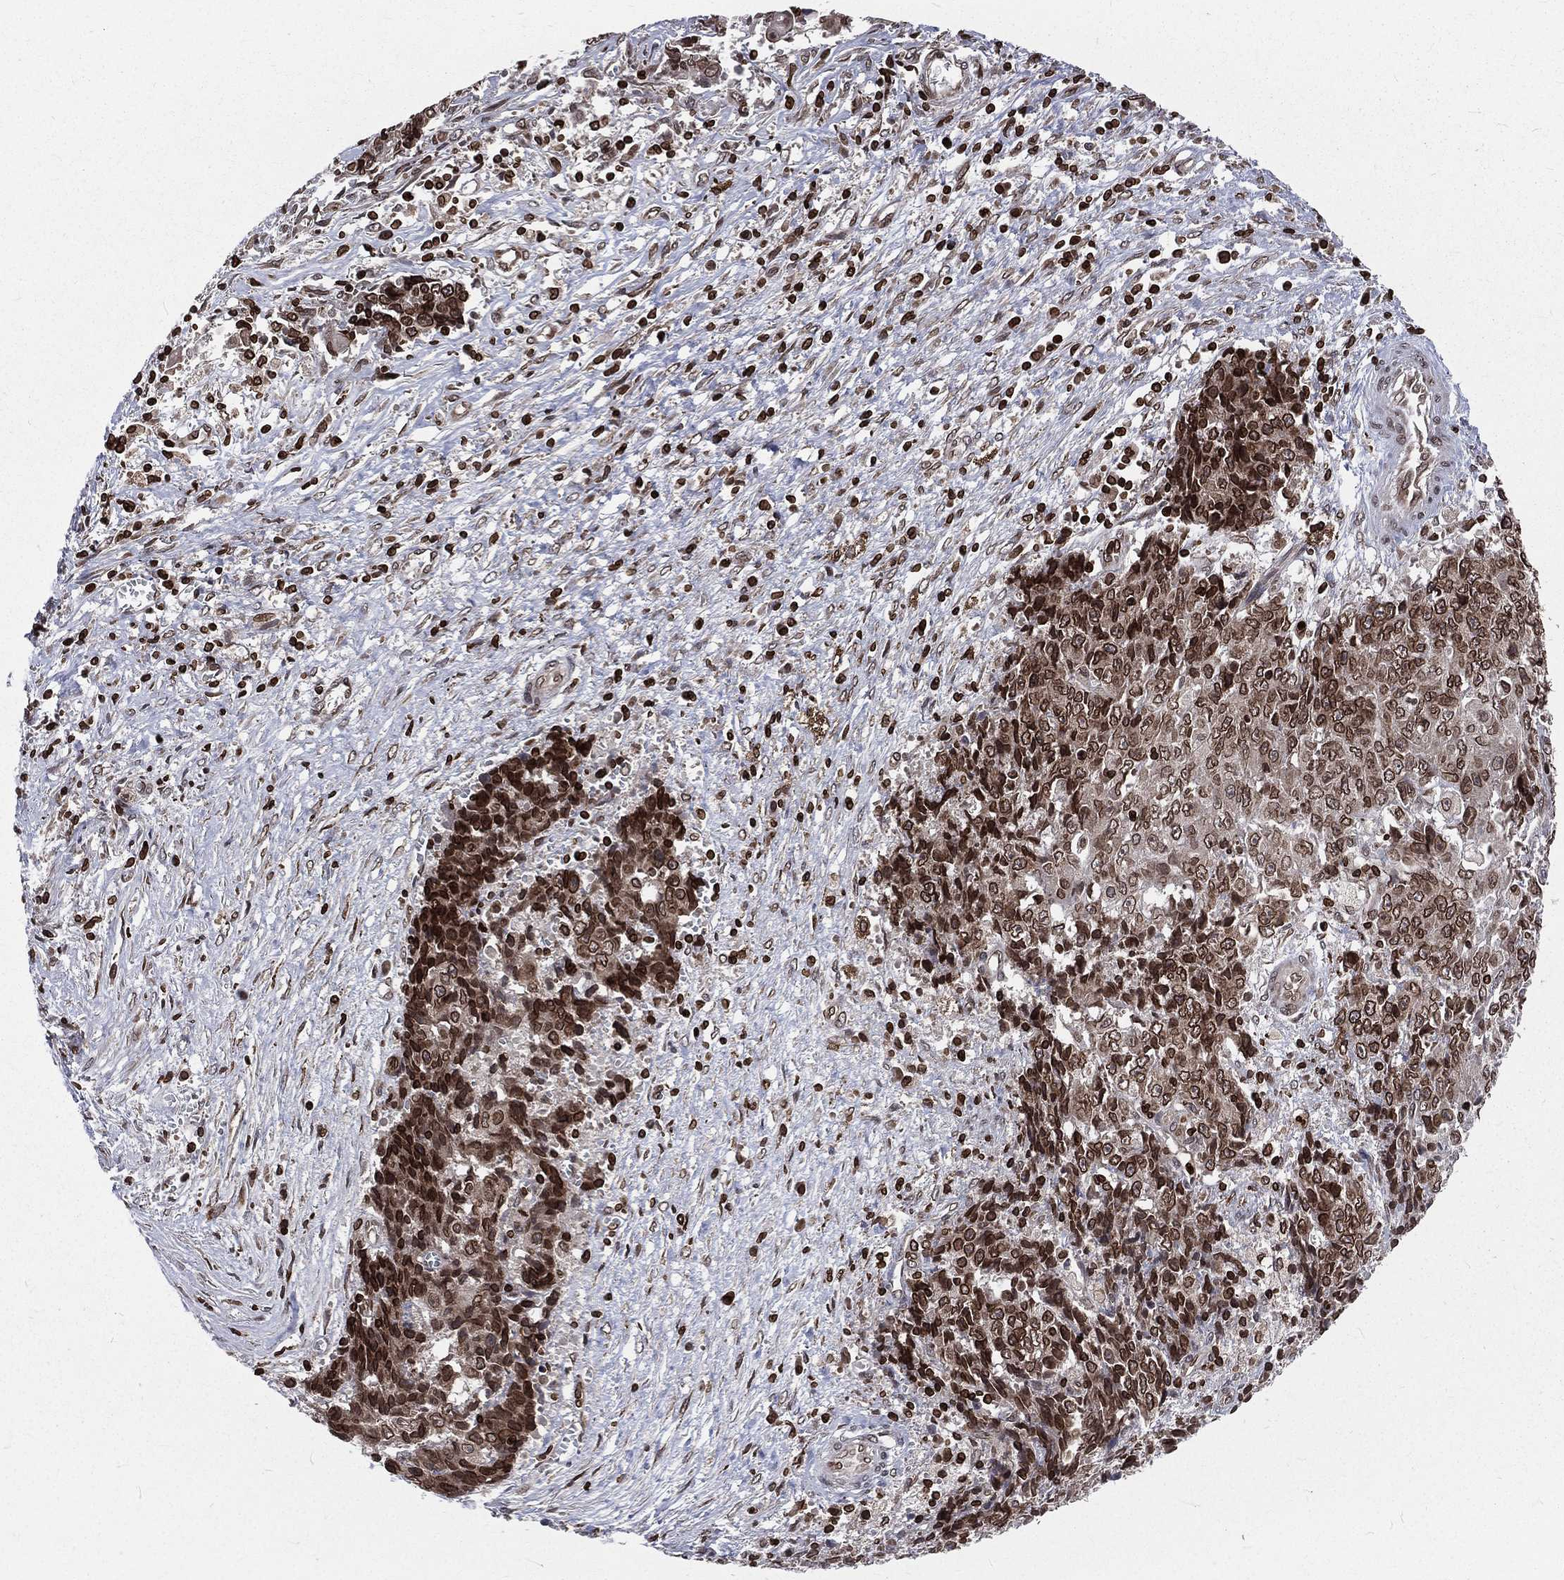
{"staining": {"intensity": "strong", "quantity": "<25%", "location": "cytoplasmic/membranous,nuclear"}, "tissue": "ovarian cancer", "cell_type": "Tumor cells", "image_type": "cancer", "snomed": [{"axis": "morphology", "description": "Carcinoma, endometroid"}, {"axis": "topography", "description": "Ovary"}], "caption": "This photomicrograph exhibits ovarian endometroid carcinoma stained with immunohistochemistry to label a protein in brown. The cytoplasmic/membranous and nuclear of tumor cells show strong positivity for the protein. Nuclei are counter-stained blue.", "gene": "LBR", "patient": {"sex": "female", "age": 42}}